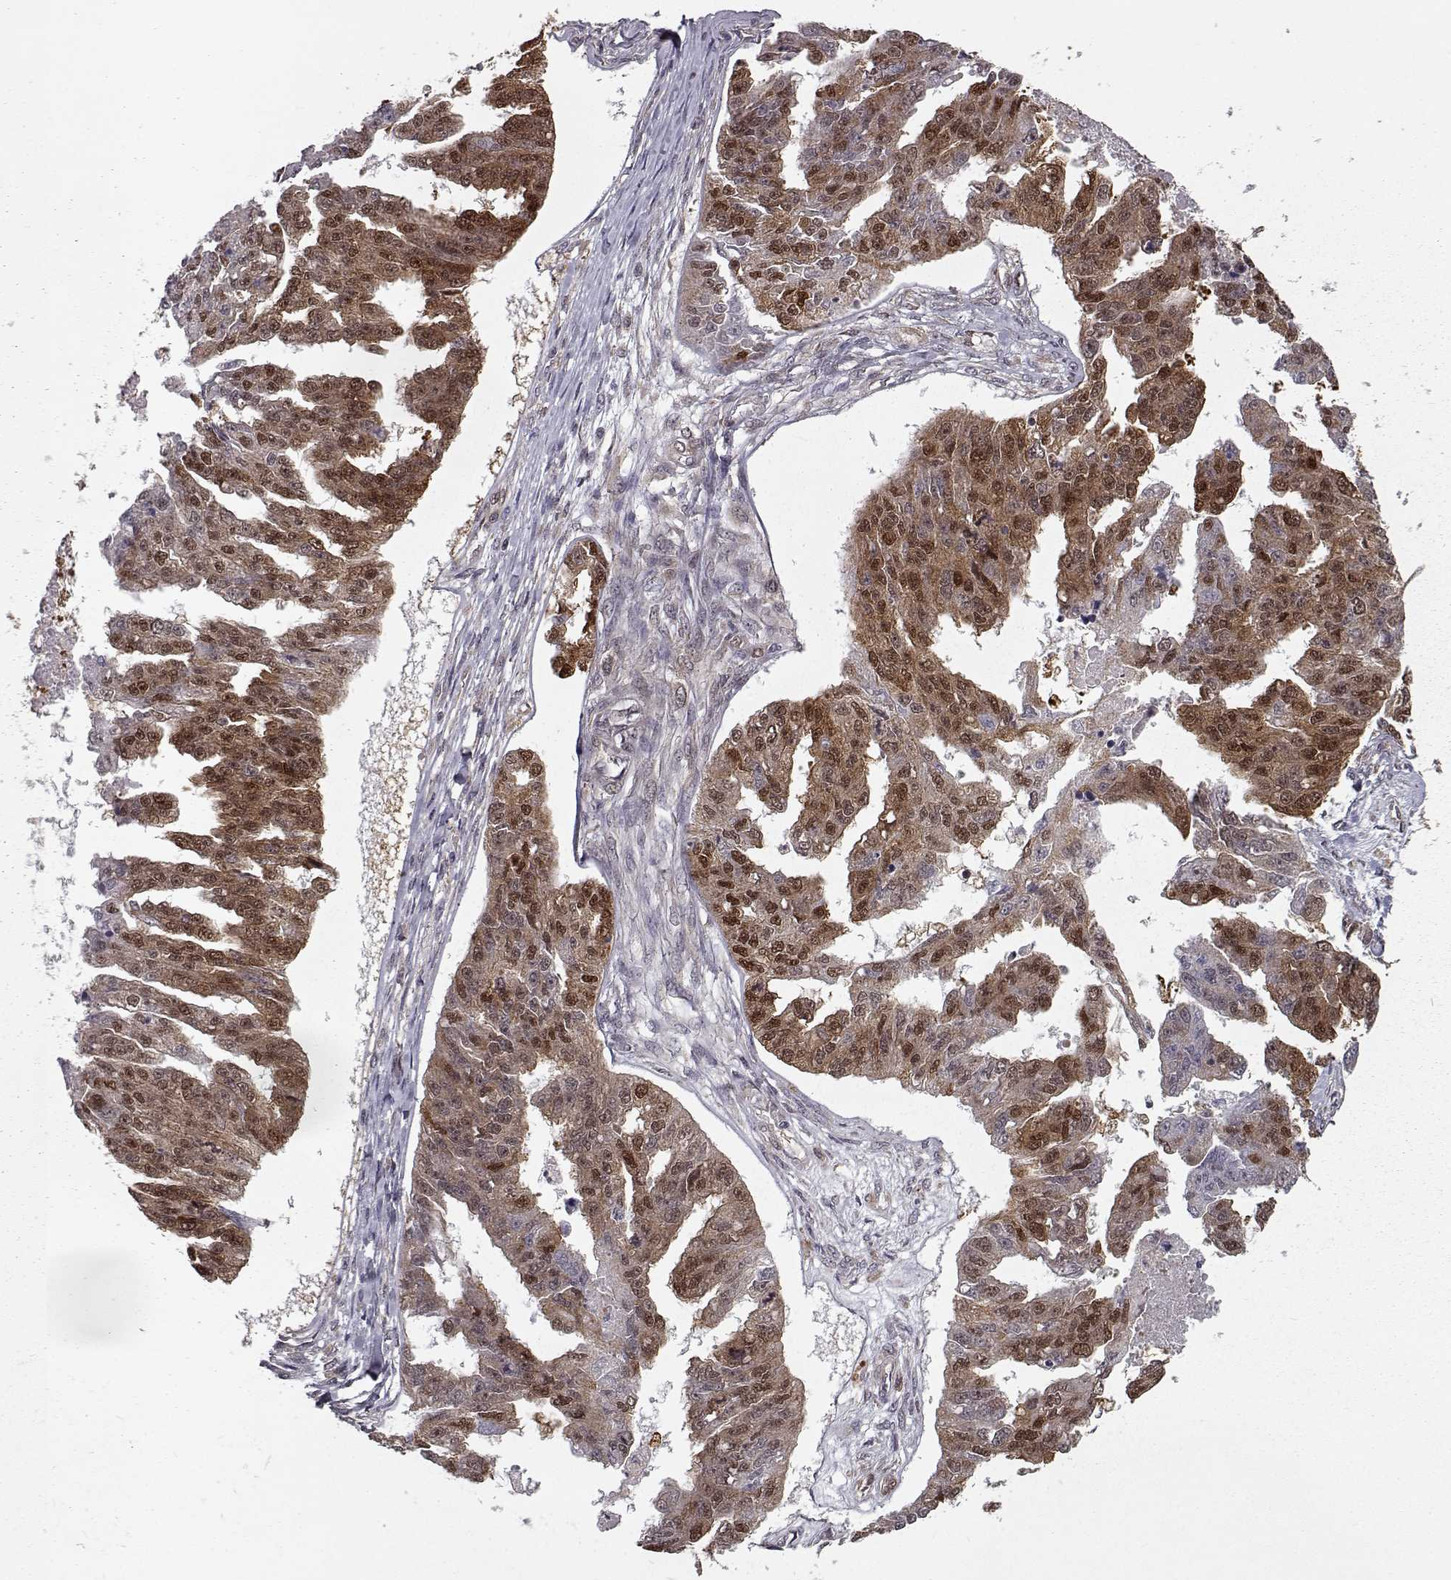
{"staining": {"intensity": "strong", "quantity": ">75%", "location": "cytoplasmic/membranous,nuclear"}, "tissue": "ovarian cancer", "cell_type": "Tumor cells", "image_type": "cancer", "snomed": [{"axis": "morphology", "description": "Cystadenocarcinoma, serous, NOS"}, {"axis": "topography", "description": "Ovary"}], "caption": "Ovarian cancer stained for a protein (brown) reveals strong cytoplasmic/membranous and nuclear positive expression in about >75% of tumor cells.", "gene": "RANBP1", "patient": {"sex": "female", "age": 58}}